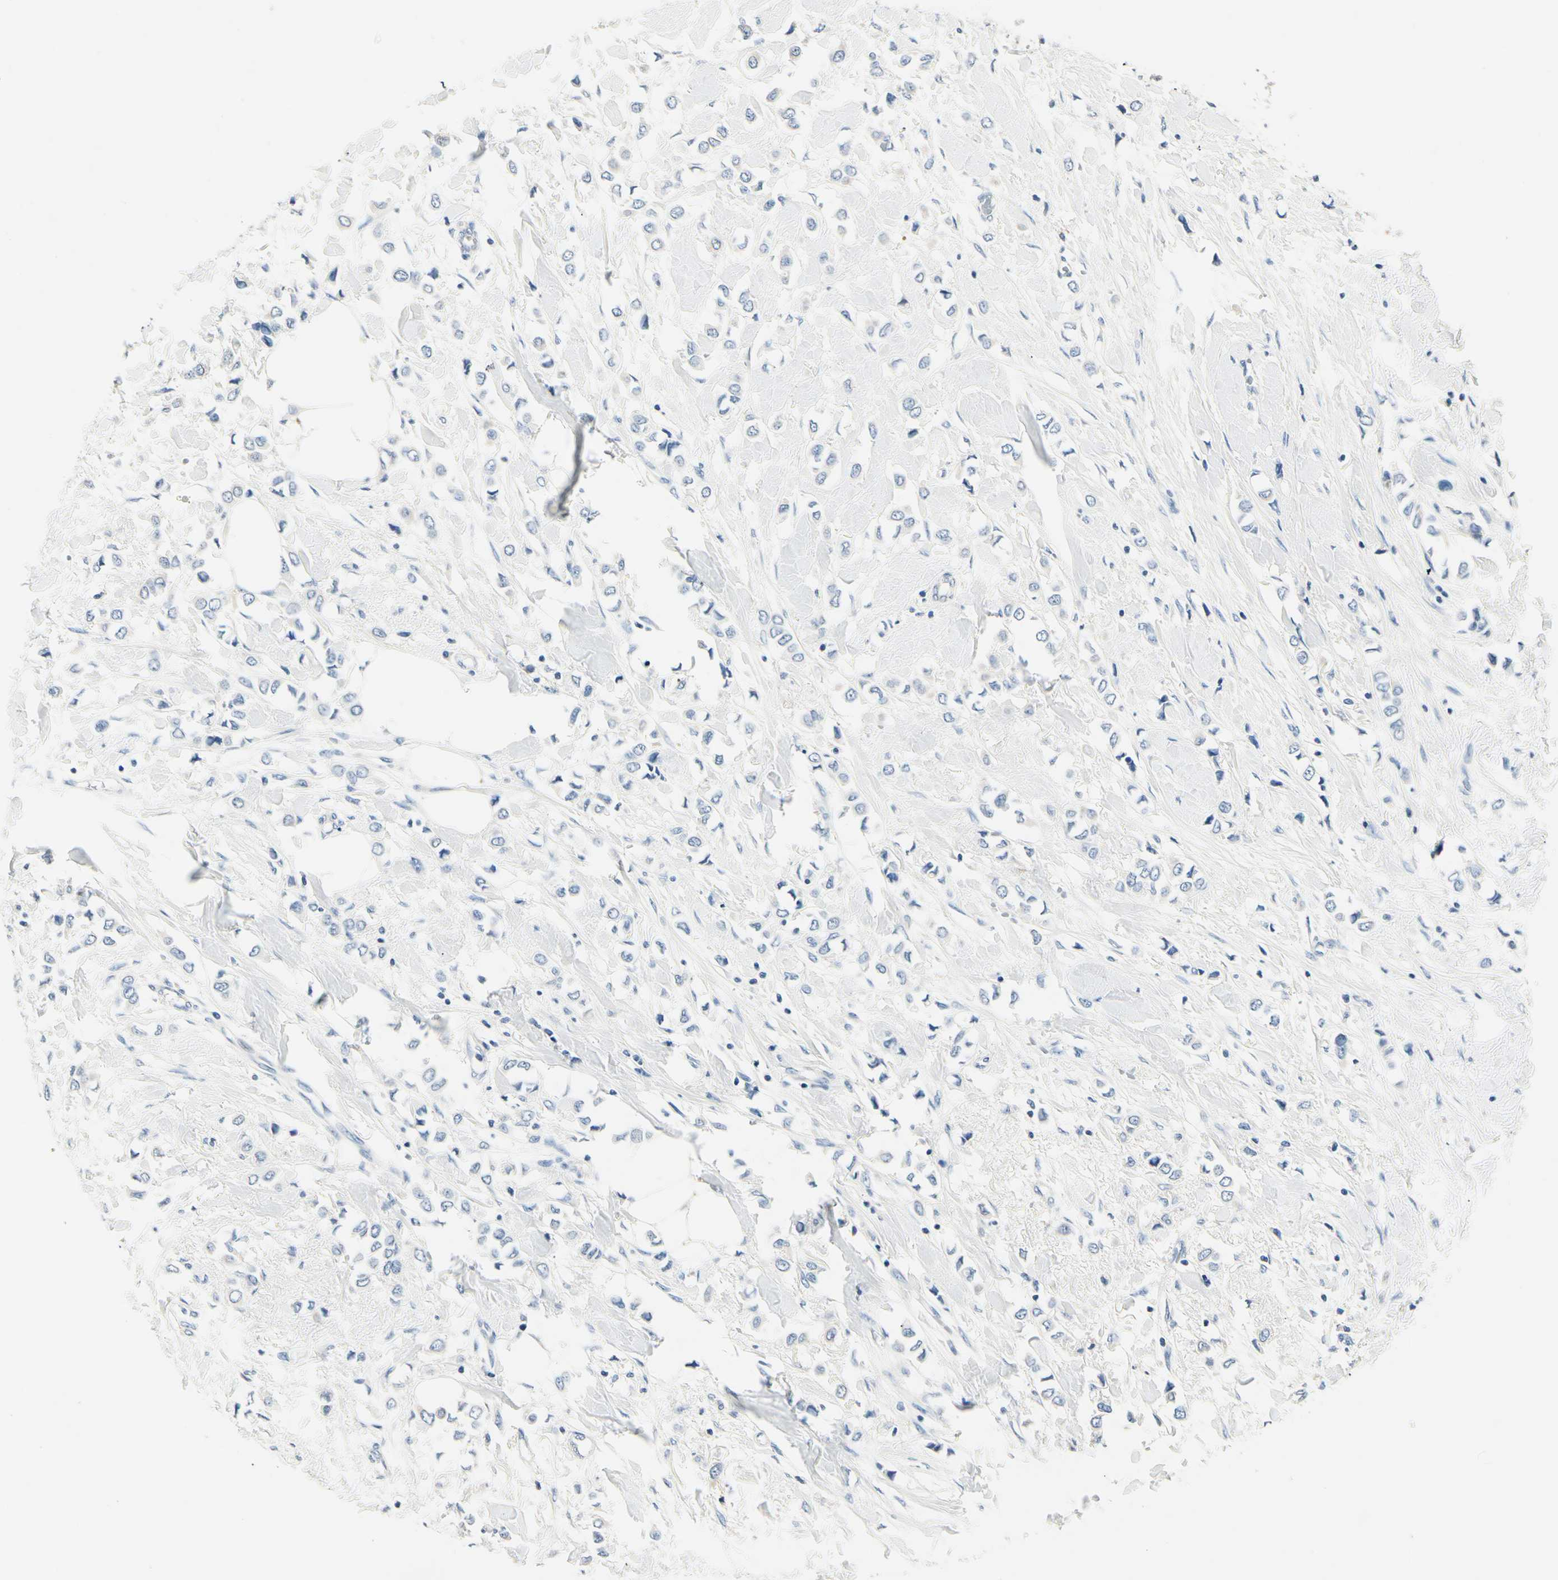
{"staining": {"intensity": "negative", "quantity": "none", "location": "none"}, "tissue": "breast cancer", "cell_type": "Tumor cells", "image_type": "cancer", "snomed": [{"axis": "morphology", "description": "Lobular carcinoma"}, {"axis": "topography", "description": "Breast"}], "caption": "Breast lobular carcinoma stained for a protein using immunohistochemistry (IHC) displays no positivity tumor cells.", "gene": "TGFBR3", "patient": {"sex": "female", "age": 51}}